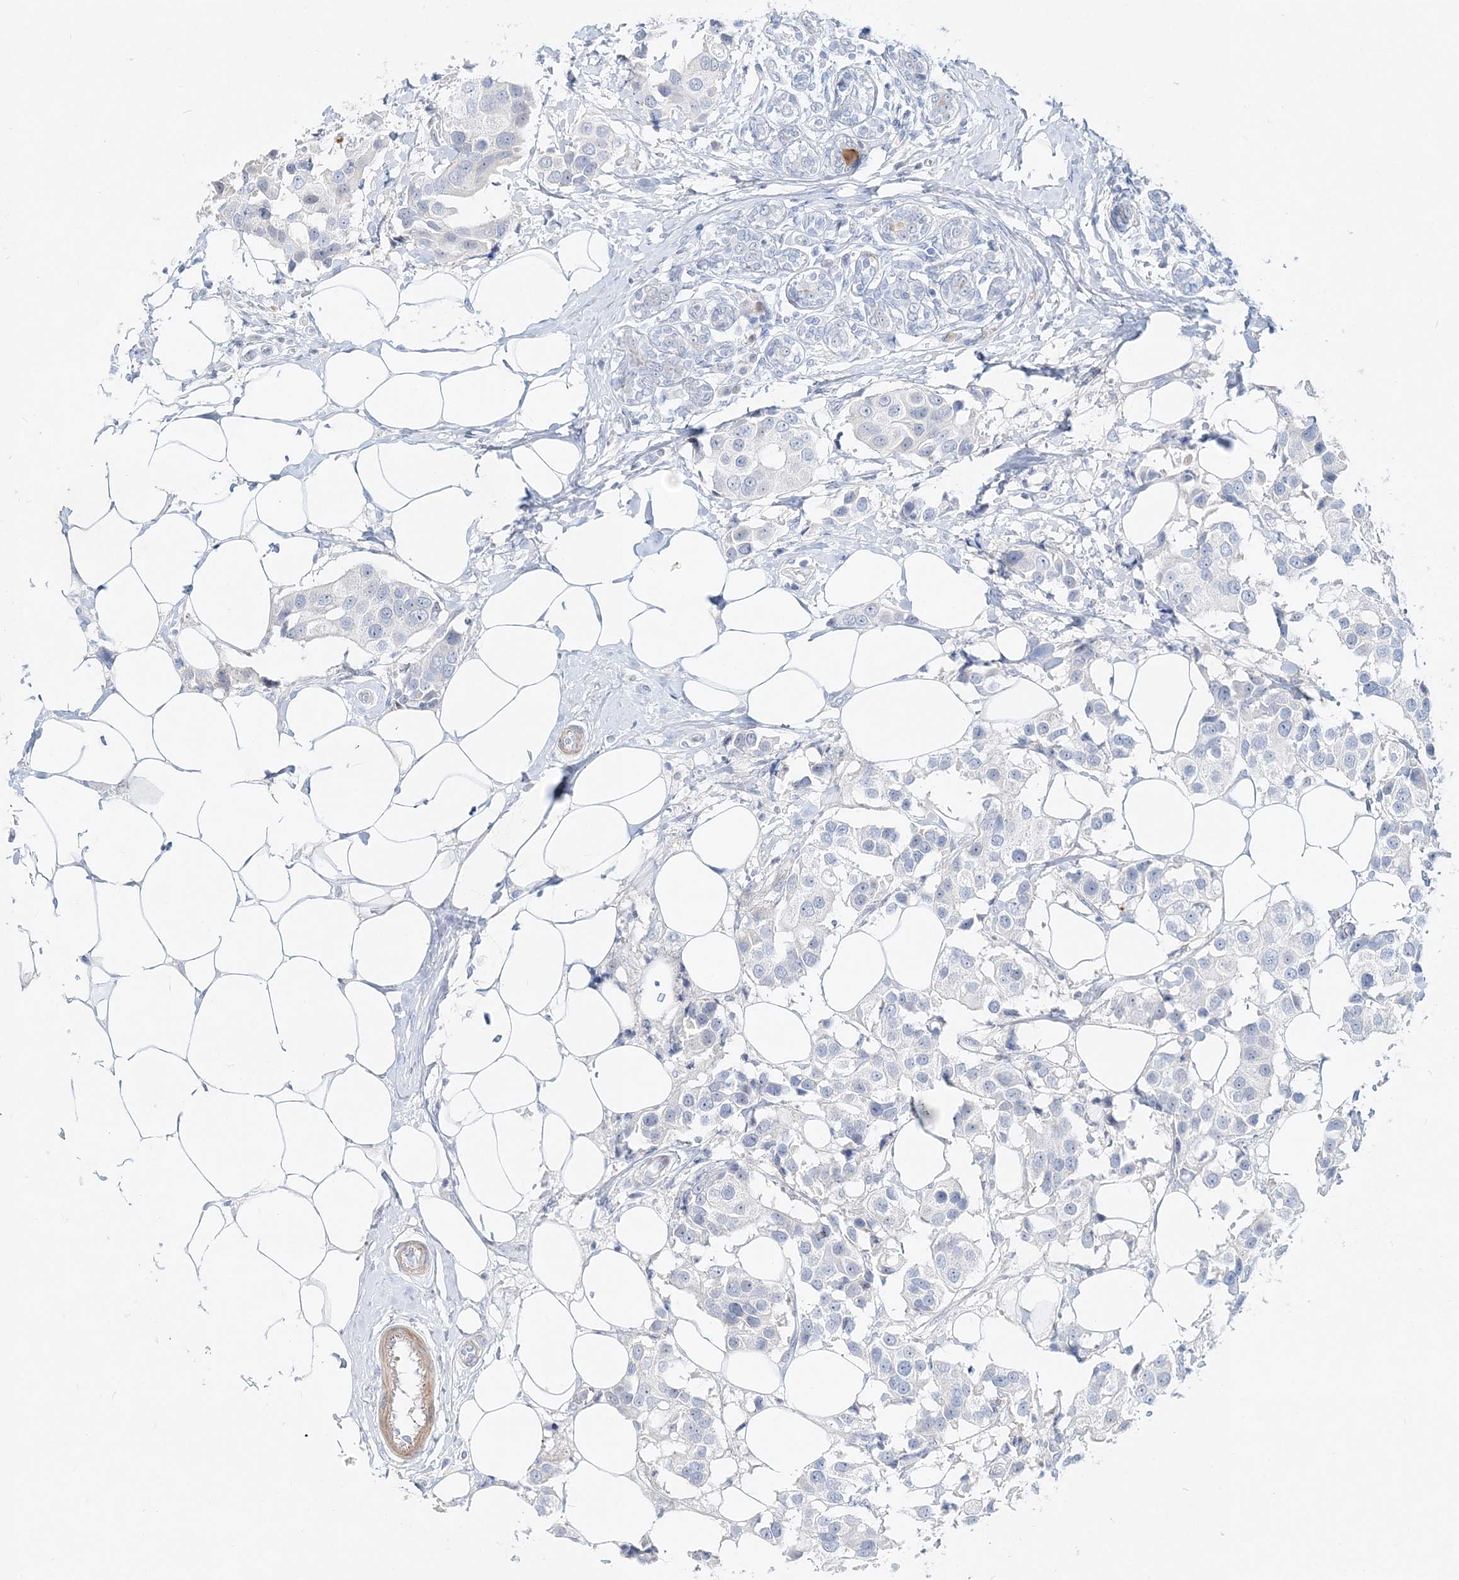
{"staining": {"intensity": "negative", "quantity": "none", "location": "none"}, "tissue": "breast cancer", "cell_type": "Tumor cells", "image_type": "cancer", "snomed": [{"axis": "morphology", "description": "Normal tissue, NOS"}, {"axis": "morphology", "description": "Duct carcinoma"}, {"axis": "topography", "description": "Breast"}], "caption": "Histopathology image shows no significant protein positivity in tumor cells of breast cancer (intraductal carcinoma).", "gene": "DNAH5", "patient": {"sex": "female", "age": 39}}